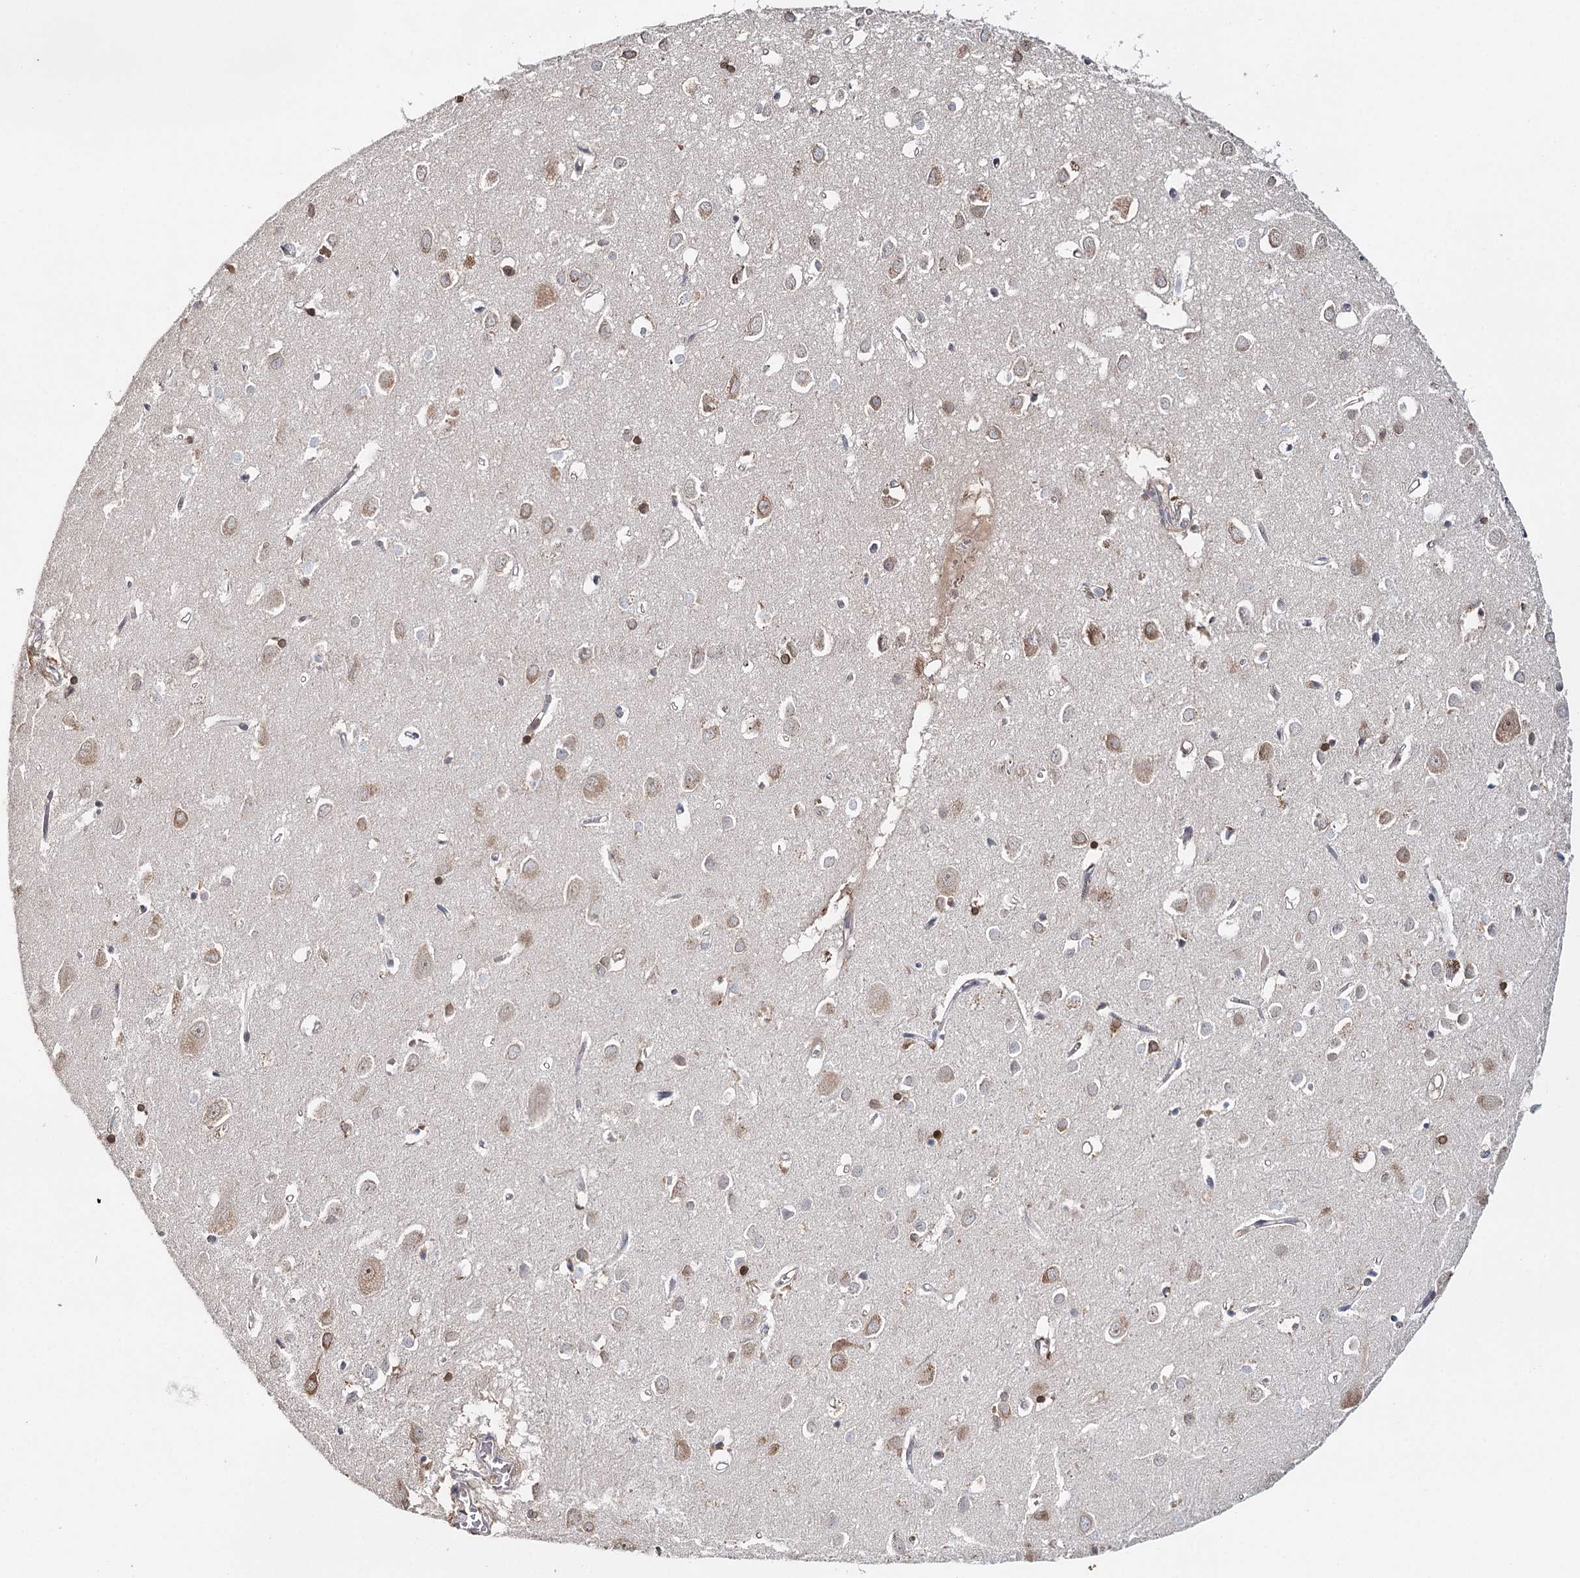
{"staining": {"intensity": "weak", "quantity": "25%-75%", "location": "cytoplasmic/membranous"}, "tissue": "cerebral cortex", "cell_type": "Endothelial cells", "image_type": "normal", "snomed": [{"axis": "morphology", "description": "Normal tissue, NOS"}, {"axis": "topography", "description": "Cerebral cortex"}], "caption": "This photomicrograph demonstrates immunohistochemistry staining of benign cerebral cortex, with low weak cytoplasmic/membranous positivity in about 25%-75% of endothelial cells.", "gene": "SYVN1", "patient": {"sex": "female", "age": 64}}